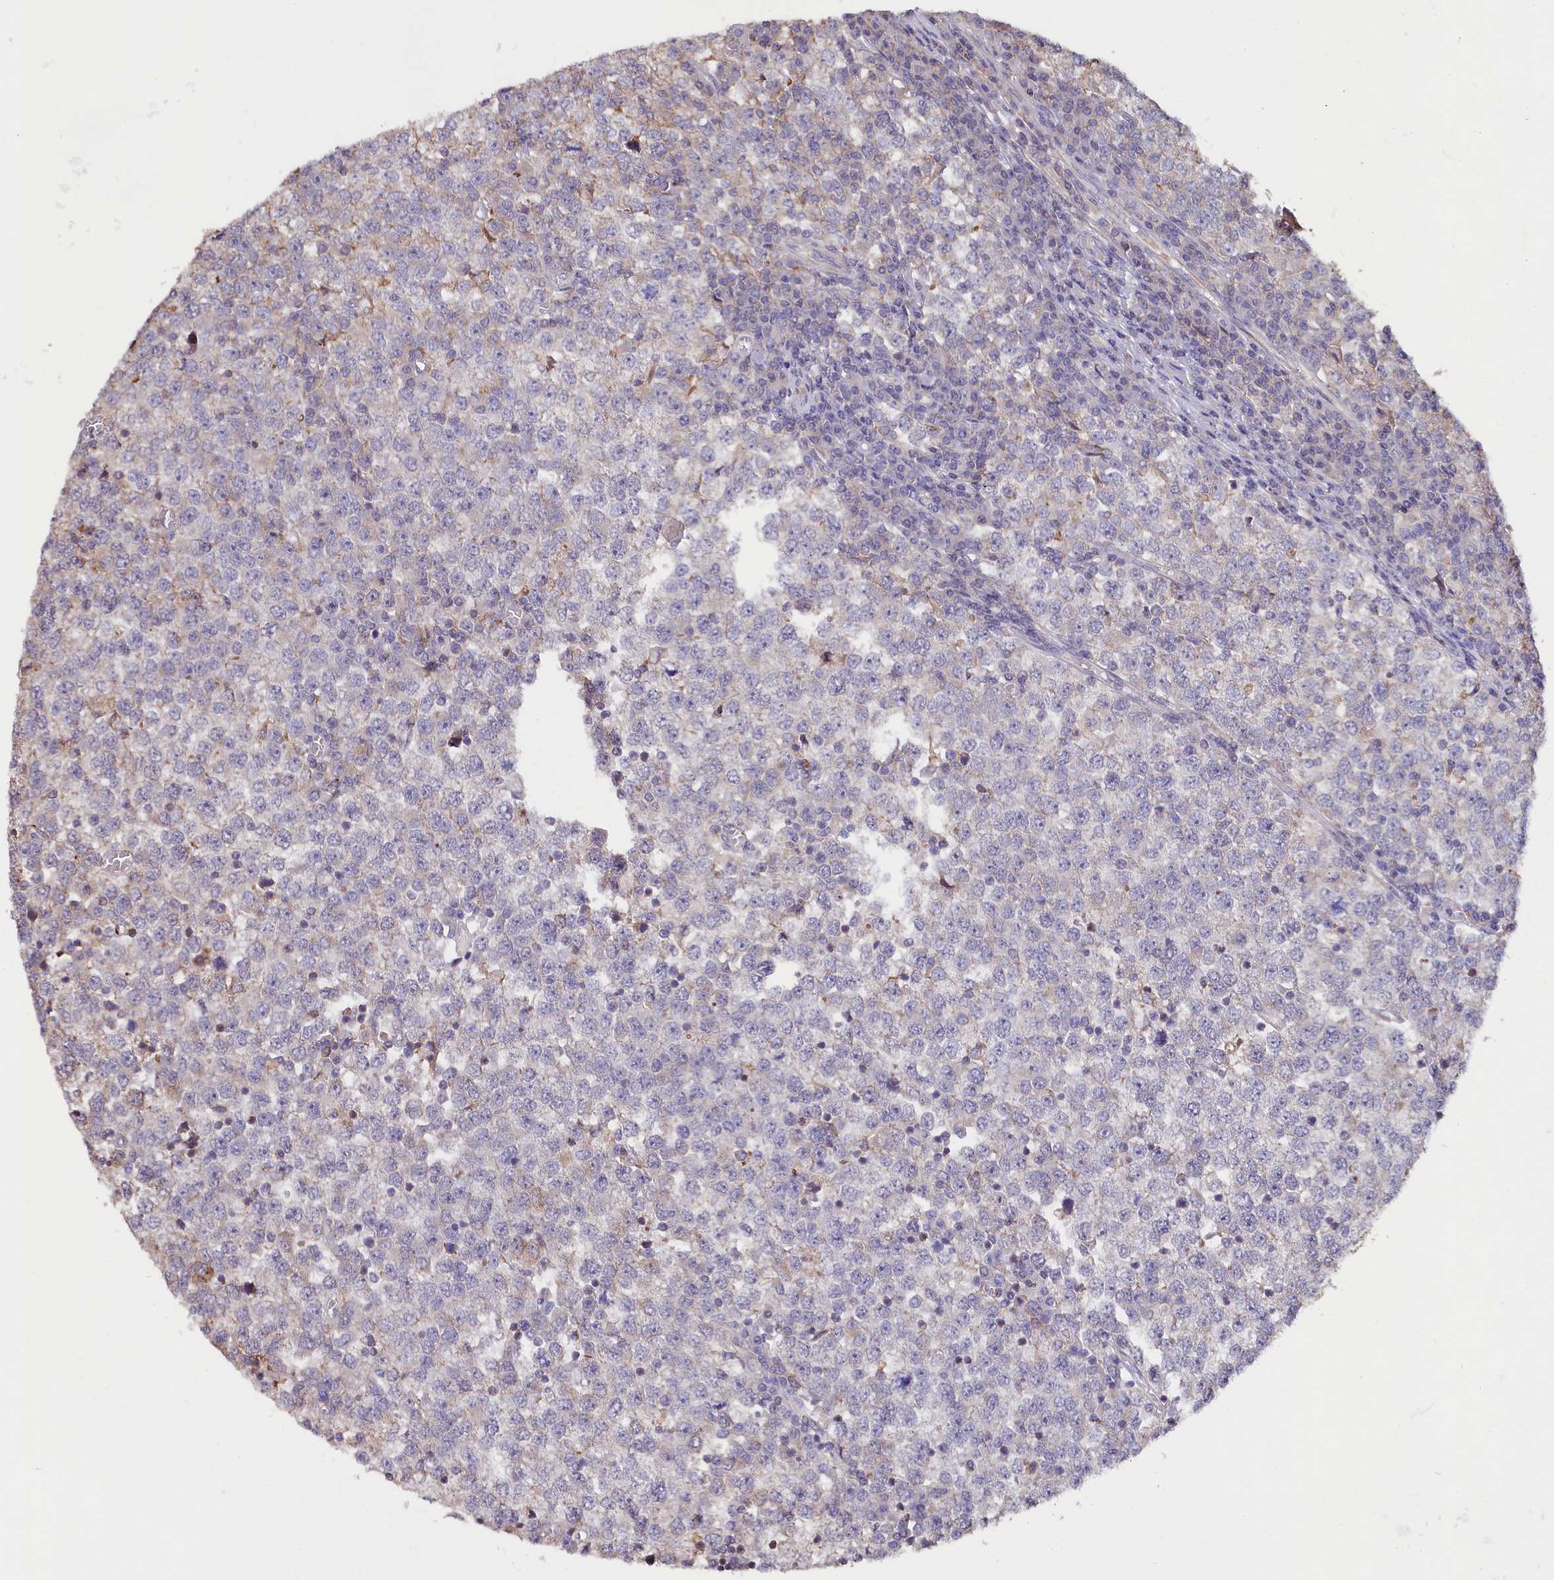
{"staining": {"intensity": "weak", "quantity": "<25%", "location": "cytoplasmic/membranous"}, "tissue": "testis cancer", "cell_type": "Tumor cells", "image_type": "cancer", "snomed": [{"axis": "morphology", "description": "Seminoma, NOS"}, {"axis": "topography", "description": "Testis"}], "caption": "This is a micrograph of immunohistochemistry (IHC) staining of testis seminoma, which shows no positivity in tumor cells. (DAB IHC with hematoxylin counter stain).", "gene": "RPUSD3", "patient": {"sex": "male", "age": 65}}